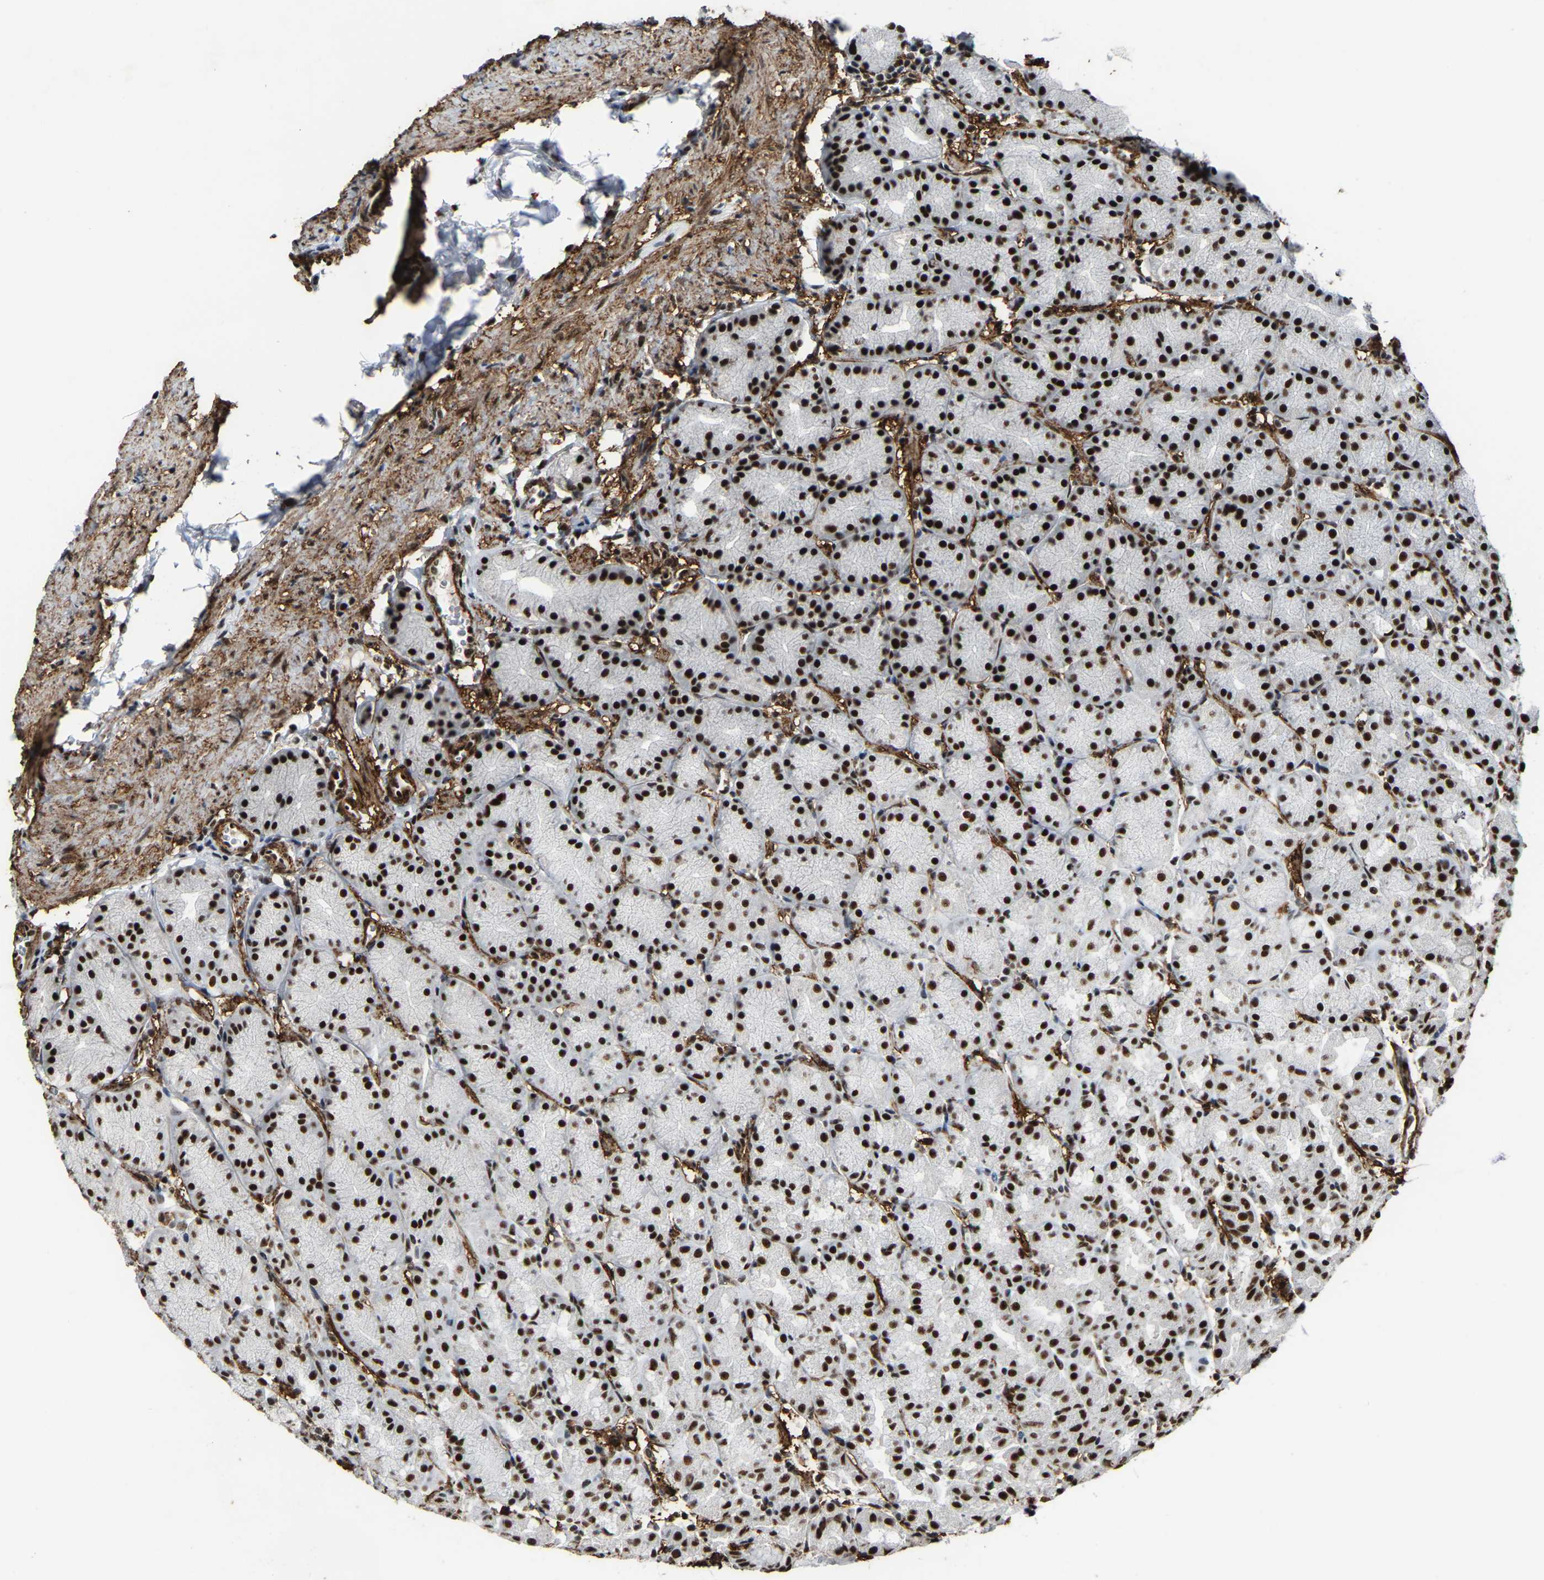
{"staining": {"intensity": "strong", "quantity": ">75%", "location": "nuclear"}, "tissue": "stomach", "cell_type": "Glandular cells", "image_type": "normal", "snomed": [{"axis": "morphology", "description": "Normal tissue, NOS"}, {"axis": "topography", "description": "Stomach"}], "caption": "IHC of benign human stomach reveals high levels of strong nuclear expression in approximately >75% of glandular cells.", "gene": "DDX5", "patient": {"sex": "male", "age": 42}}